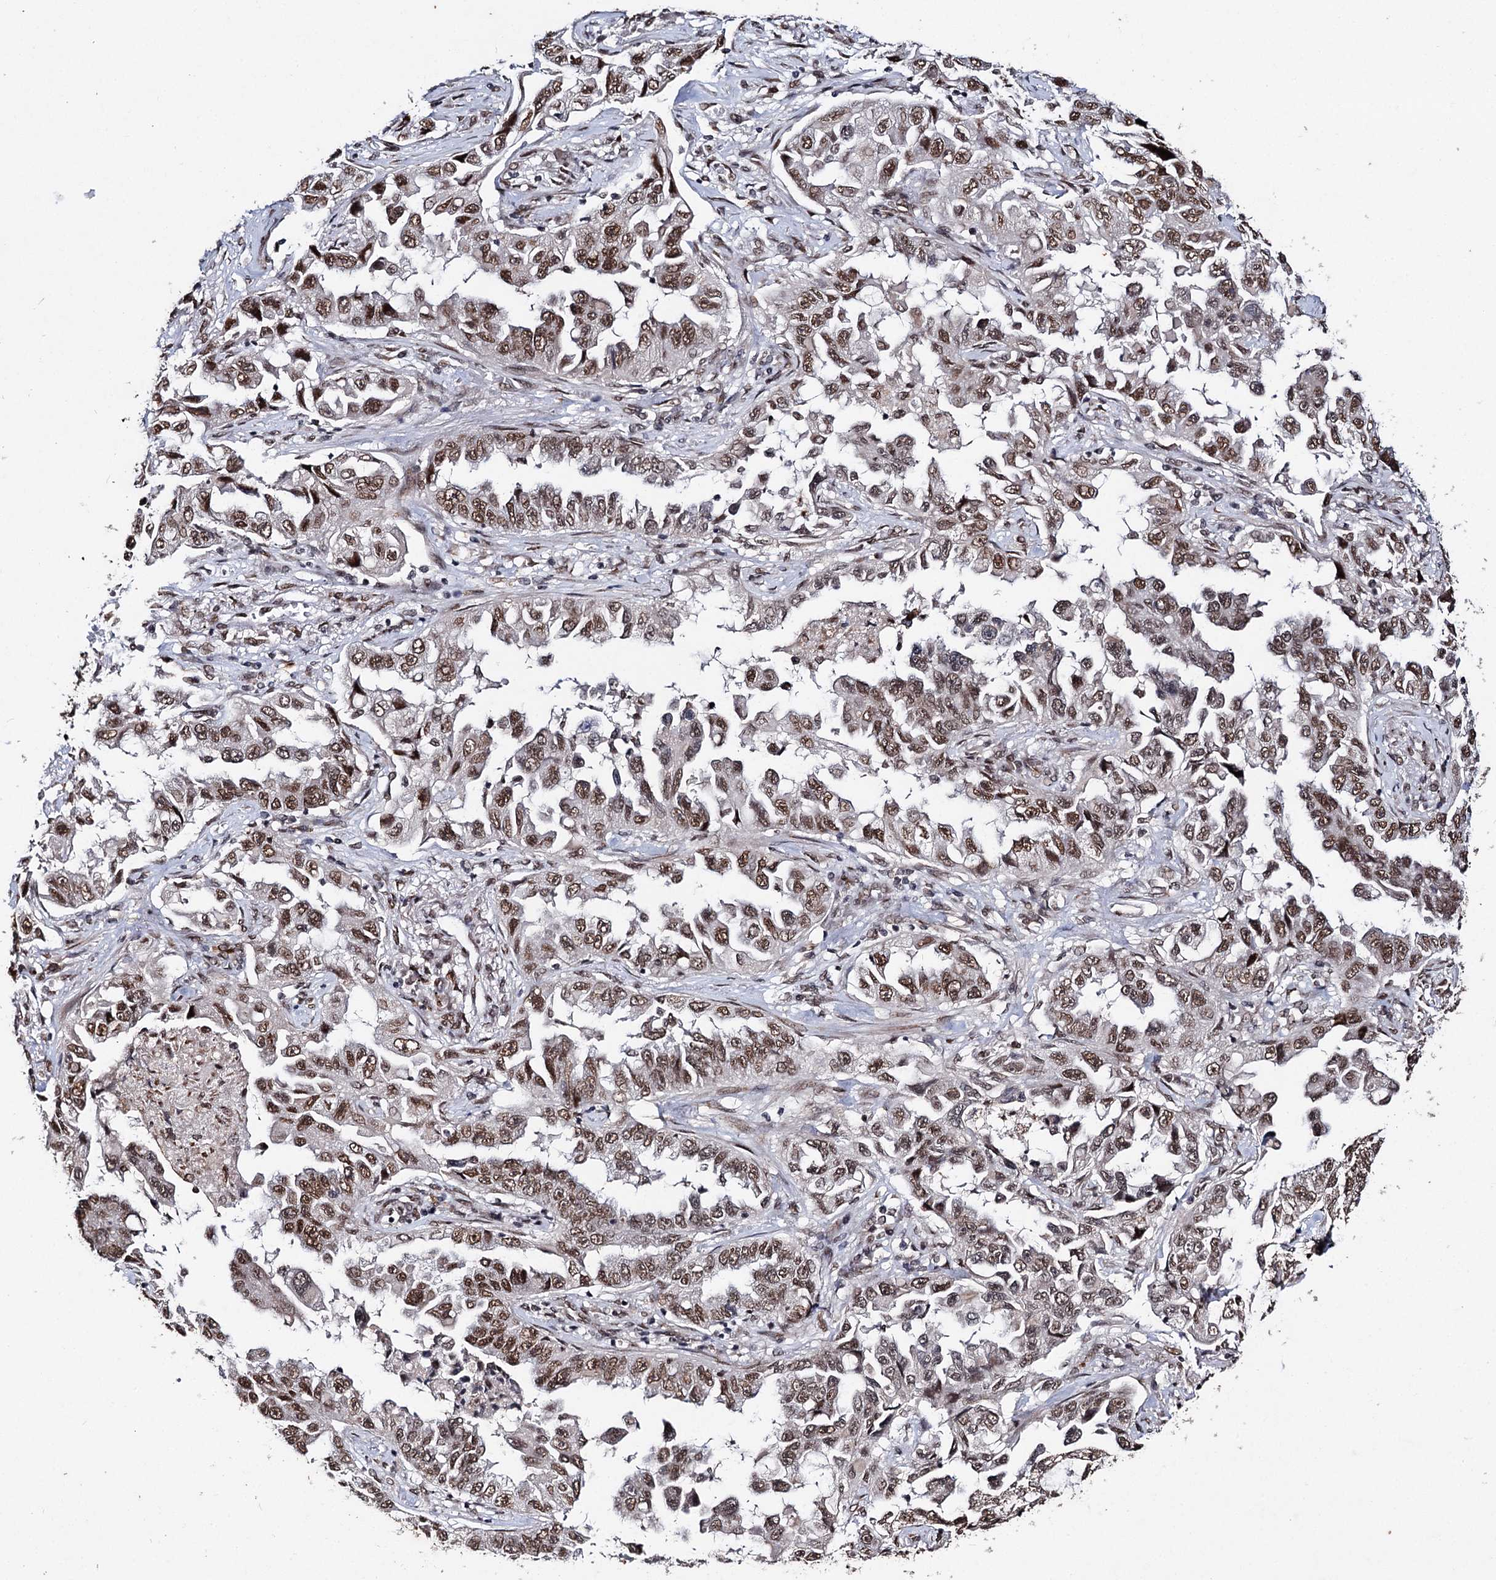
{"staining": {"intensity": "moderate", "quantity": ">75%", "location": "nuclear"}, "tissue": "lung cancer", "cell_type": "Tumor cells", "image_type": "cancer", "snomed": [{"axis": "morphology", "description": "Adenocarcinoma, NOS"}, {"axis": "topography", "description": "Lung"}], "caption": "The micrograph displays immunohistochemical staining of lung adenocarcinoma. There is moderate nuclear expression is appreciated in approximately >75% of tumor cells.", "gene": "MATR3", "patient": {"sex": "female", "age": 51}}